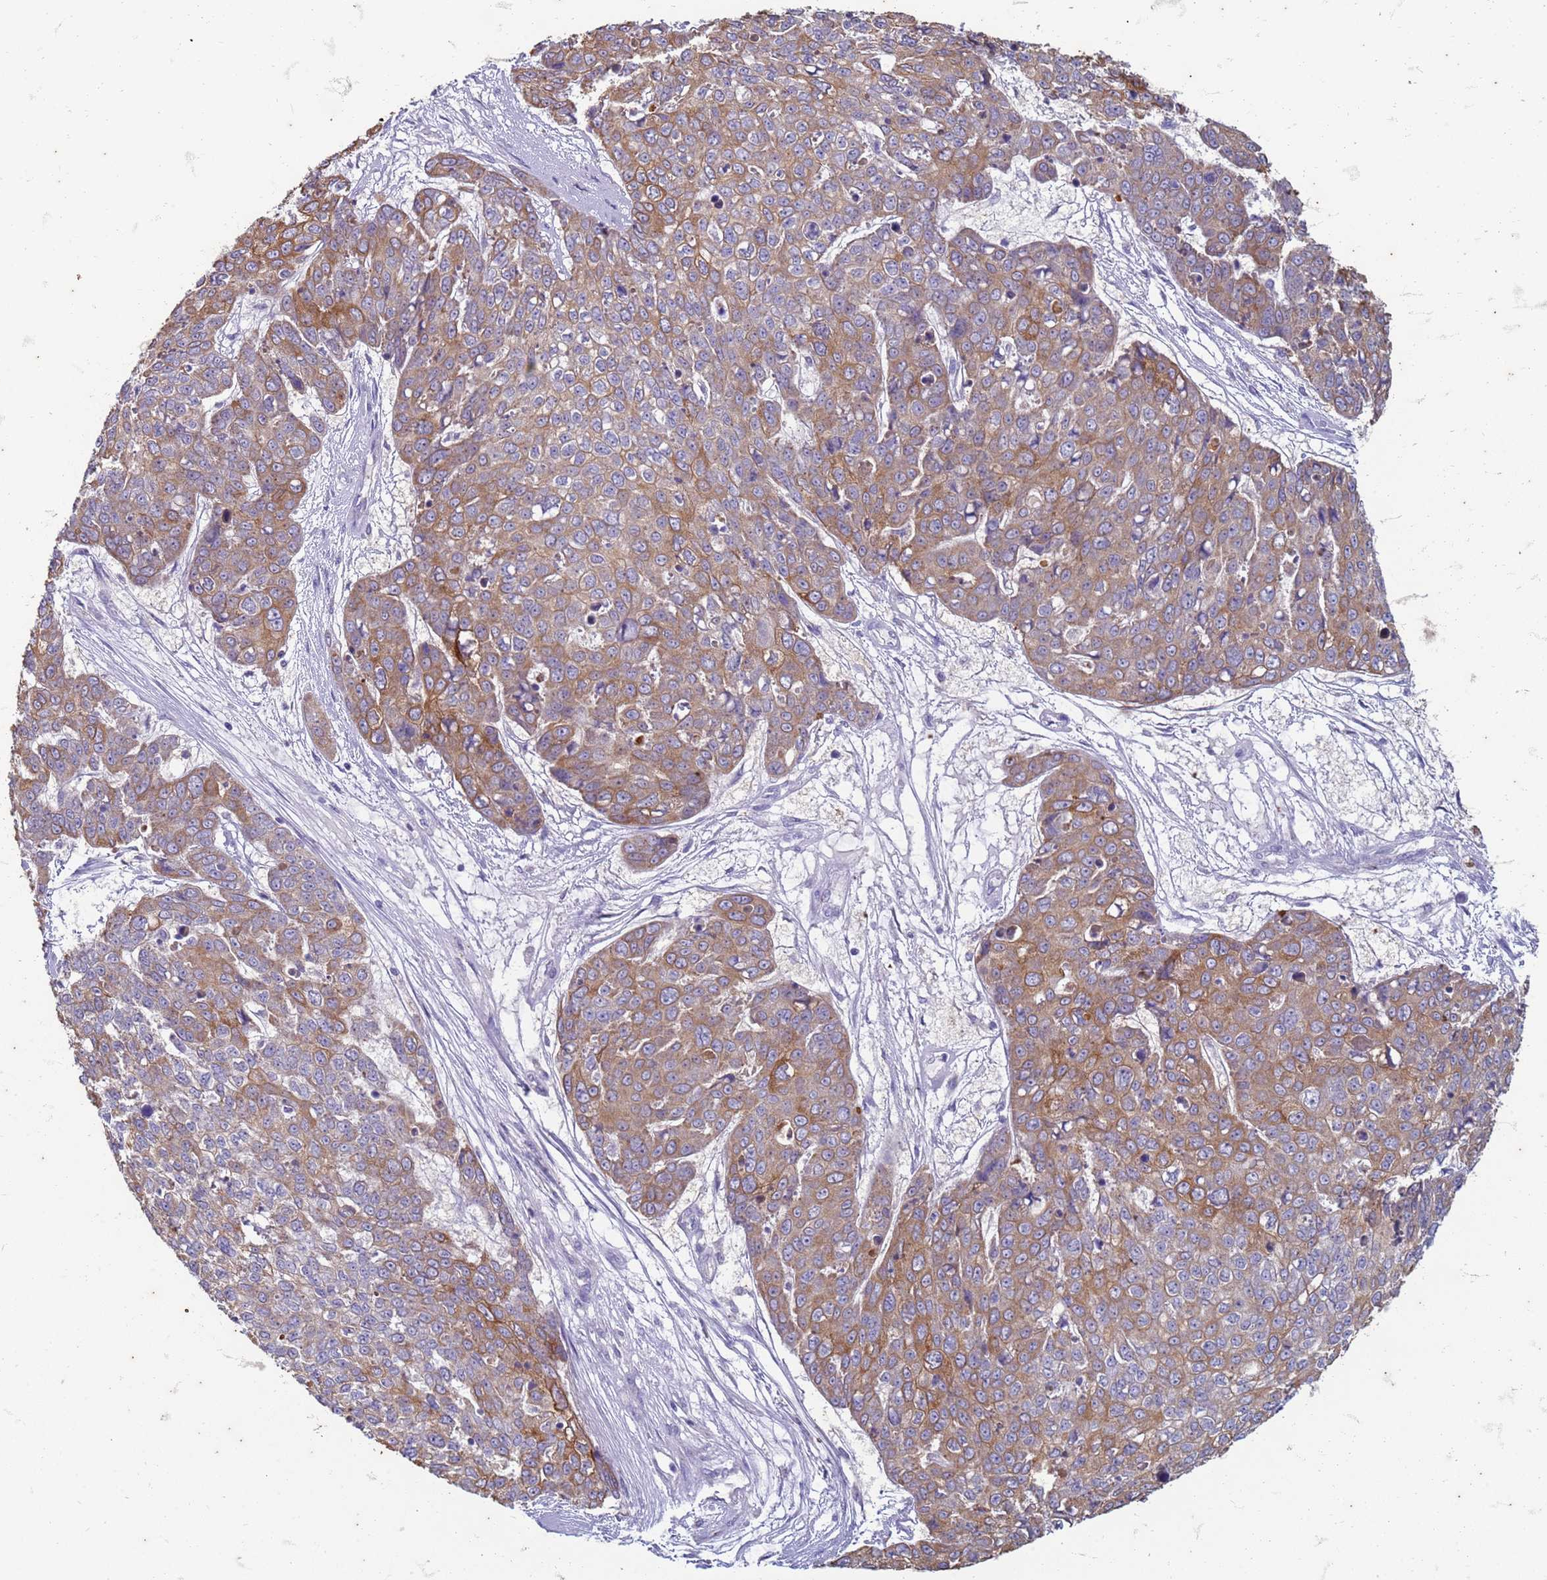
{"staining": {"intensity": "moderate", "quantity": ">75%", "location": "cytoplasmic/membranous"}, "tissue": "skin cancer", "cell_type": "Tumor cells", "image_type": "cancer", "snomed": [{"axis": "morphology", "description": "Squamous cell carcinoma, NOS"}, {"axis": "topography", "description": "Skin"}], "caption": "Tumor cells display medium levels of moderate cytoplasmic/membranous positivity in about >75% of cells in skin squamous cell carcinoma. The staining was performed using DAB (3,3'-diaminobenzidine) to visualize the protein expression in brown, while the nuclei were stained in blue with hematoxylin (Magnification: 20x).", "gene": "SUCO", "patient": {"sex": "male", "age": 71}}